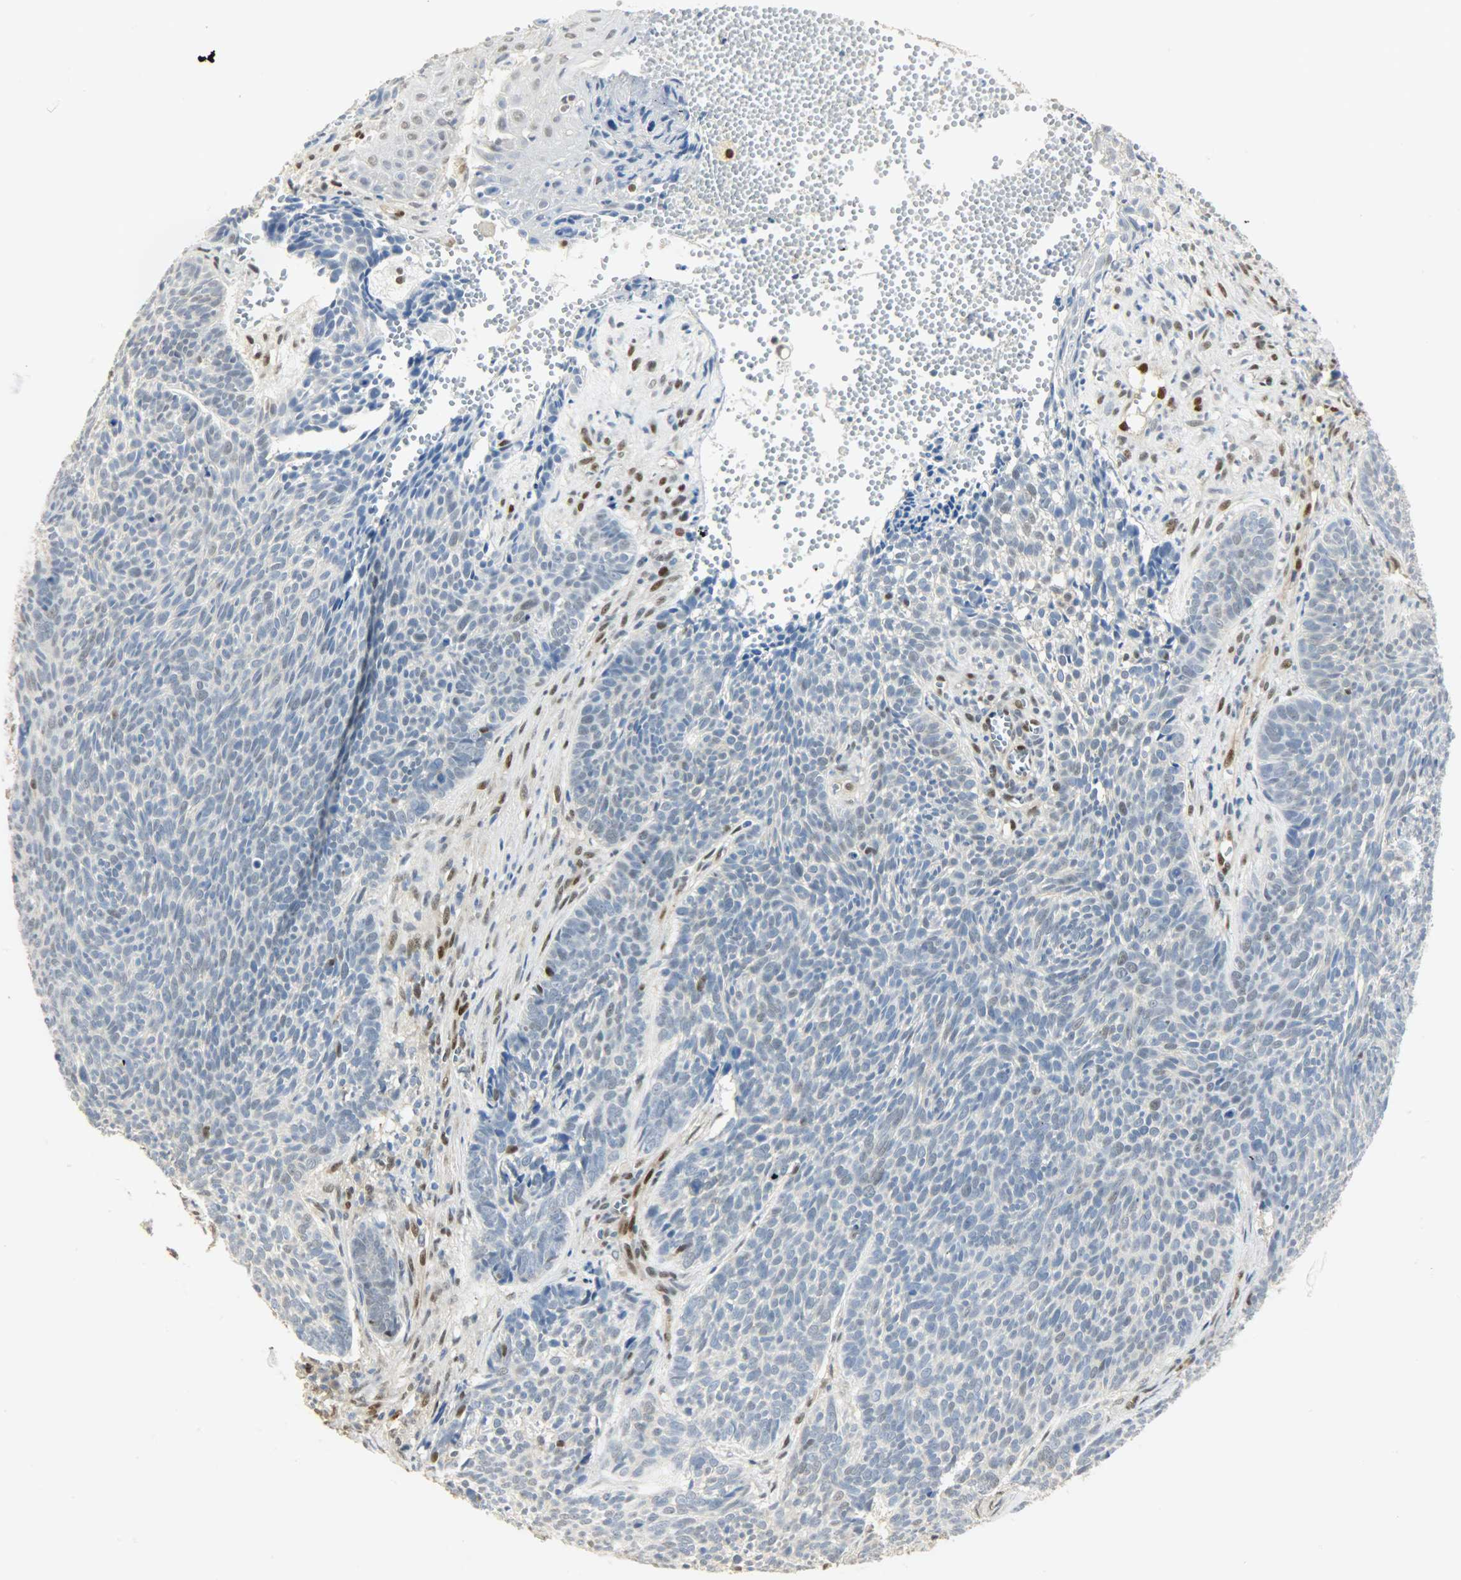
{"staining": {"intensity": "weak", "quantity": "<25%", "location": "nuclear"}, "tissue": "skin cancer", "cell_type": "Tumor cells", "image_type": "cancer", "snomed": [{"axis": "morphology", "description": "Basal cell carcinoma"}, {"axis": "topography", "description": "Skin"}], "caption": "Tumor cells show no significant protein staining in skin cancer.", "gene": "NPEPL1", "patient": {"sex": "male", "age": 84}}